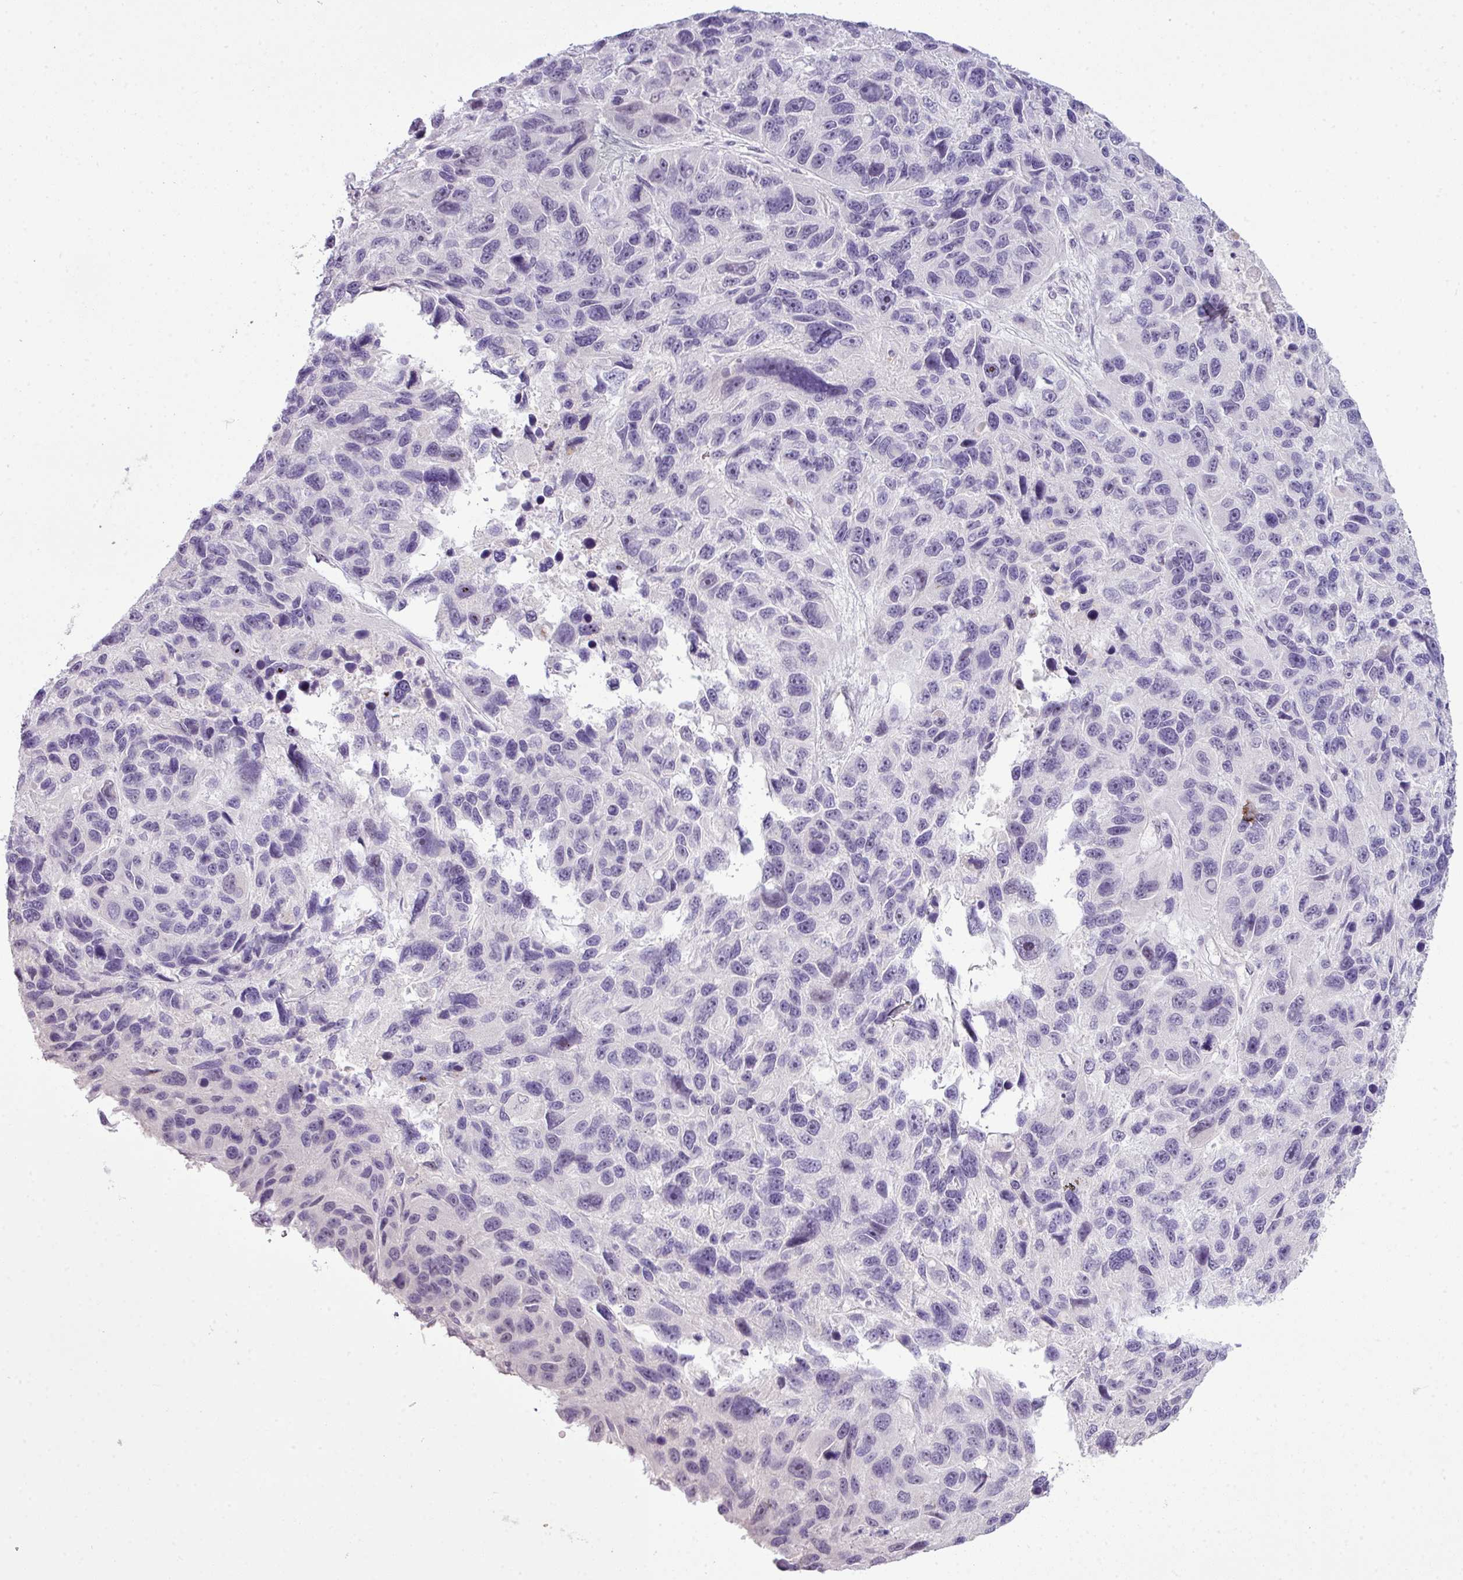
{"staining": {"intensity": "negative", "quantity": "none", "location": "none"}, "tissue": "melanoma", "cell_type": "Tumor cells", "image_type": "cancer", "snomed": [{"axis": "morphology", "description": "Malignant melanoma, NOS"}, {"axis": "topography", "description": "Skin"}], "caption": "IHC of human melanoma reveals no positivity in tumor cells. (DAB (3,3'-diaminobenzidine) IHC, high magnification).", "gene": "ZNF688", "patient": {"sex": "male", "age": 53}}